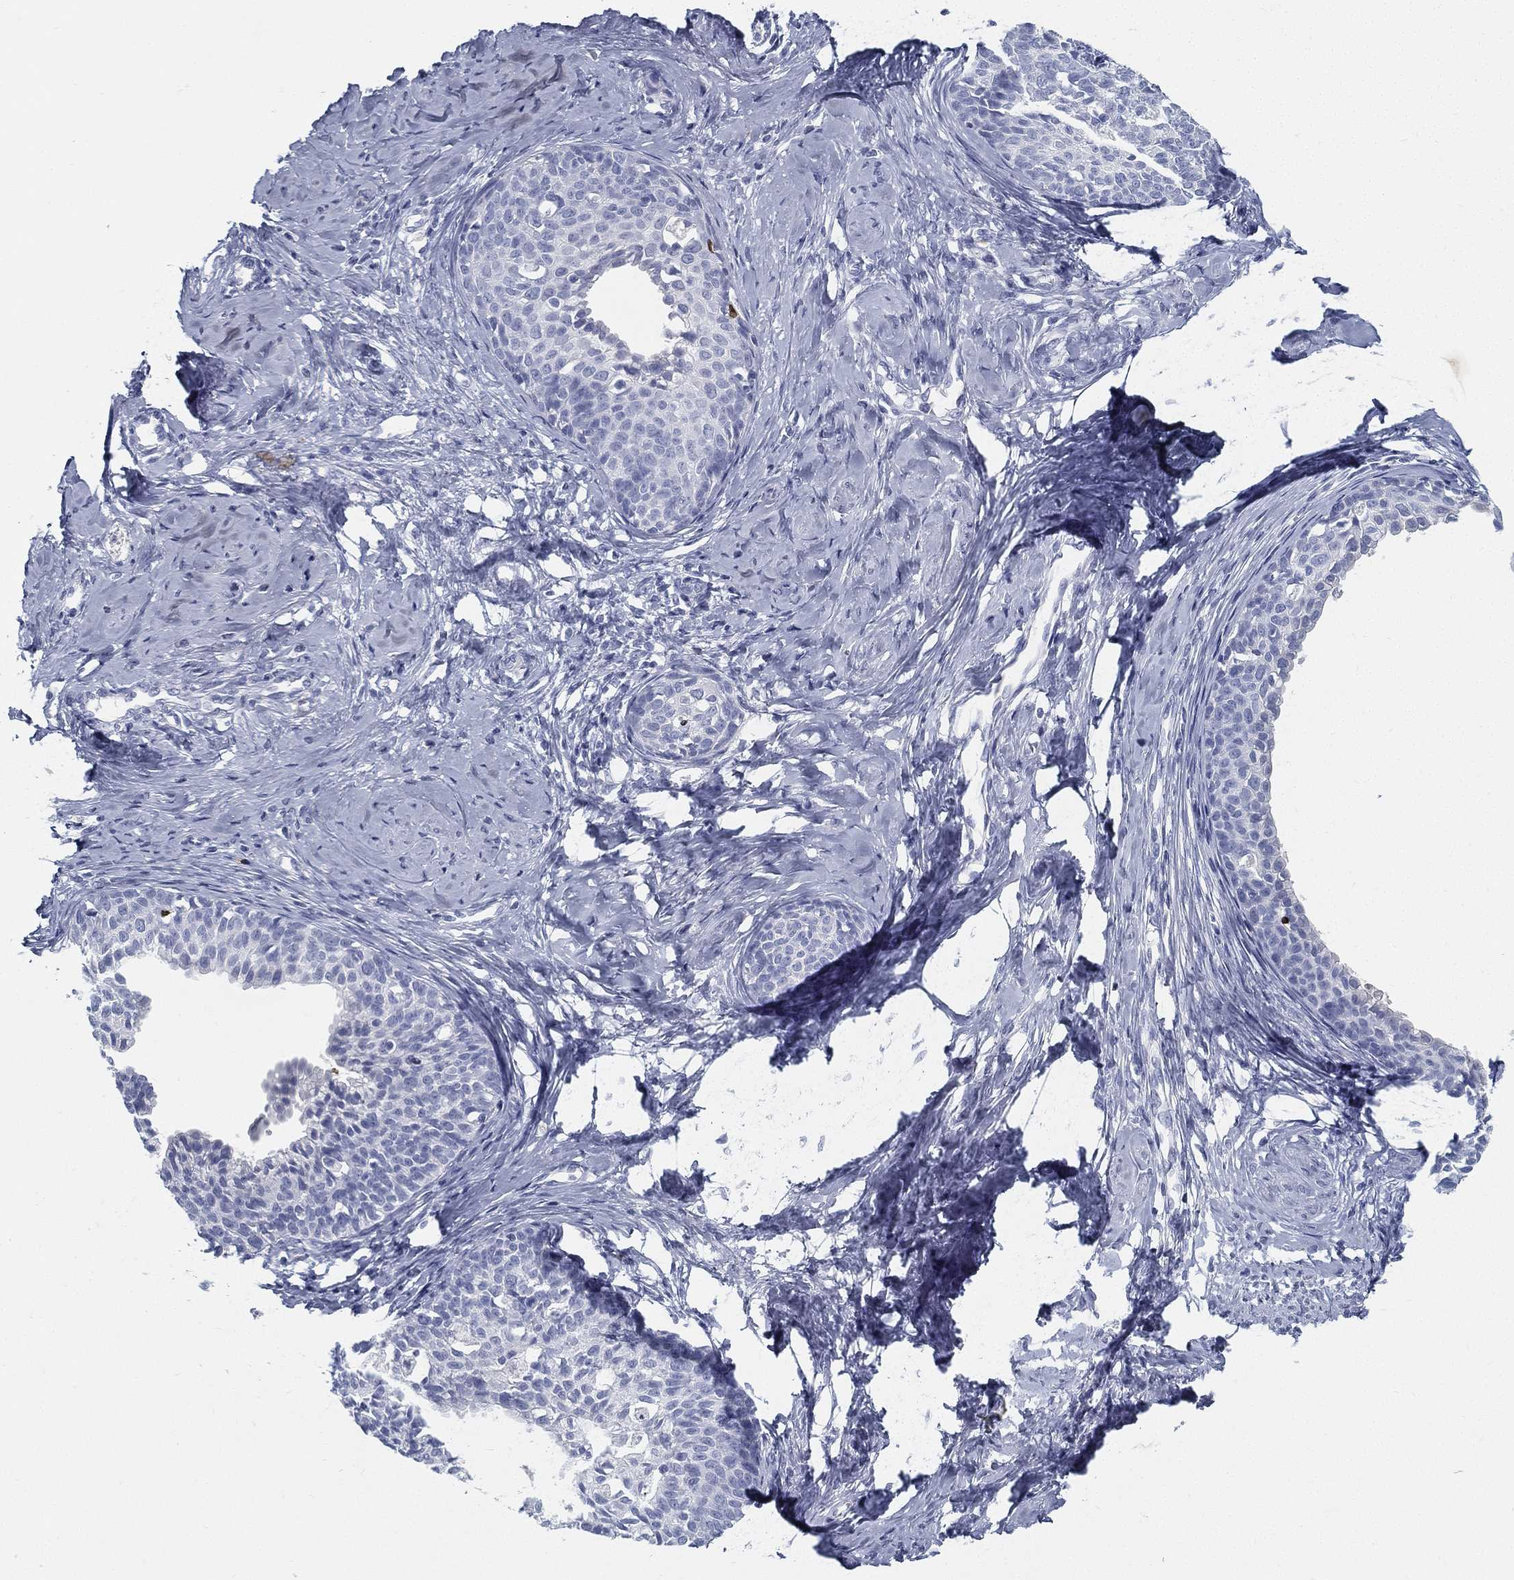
{"staining": {"intensity": "negative", "quantity": "none", "location": "none"}, "tissue": "cervical cancer", "cell_type": "Tumor cells", "image_type": "cancer", "snomed": [{"axis": "morphology", "description": "Squamous cell carcinoma, NOS"}, {"axis": "topography", "description": "Cervix"}], "caption": "High magnification brightfield microscopy of cervical cancer (squamous cell carcinoma) stained with DAB (3,3'-diaminobenzidine) (brown) and counterstained with hematoxylin (blue): tumor cells show no significant staining.", "gene": "SPPL2C", "patient": {"sex": "female", "age": 51}}